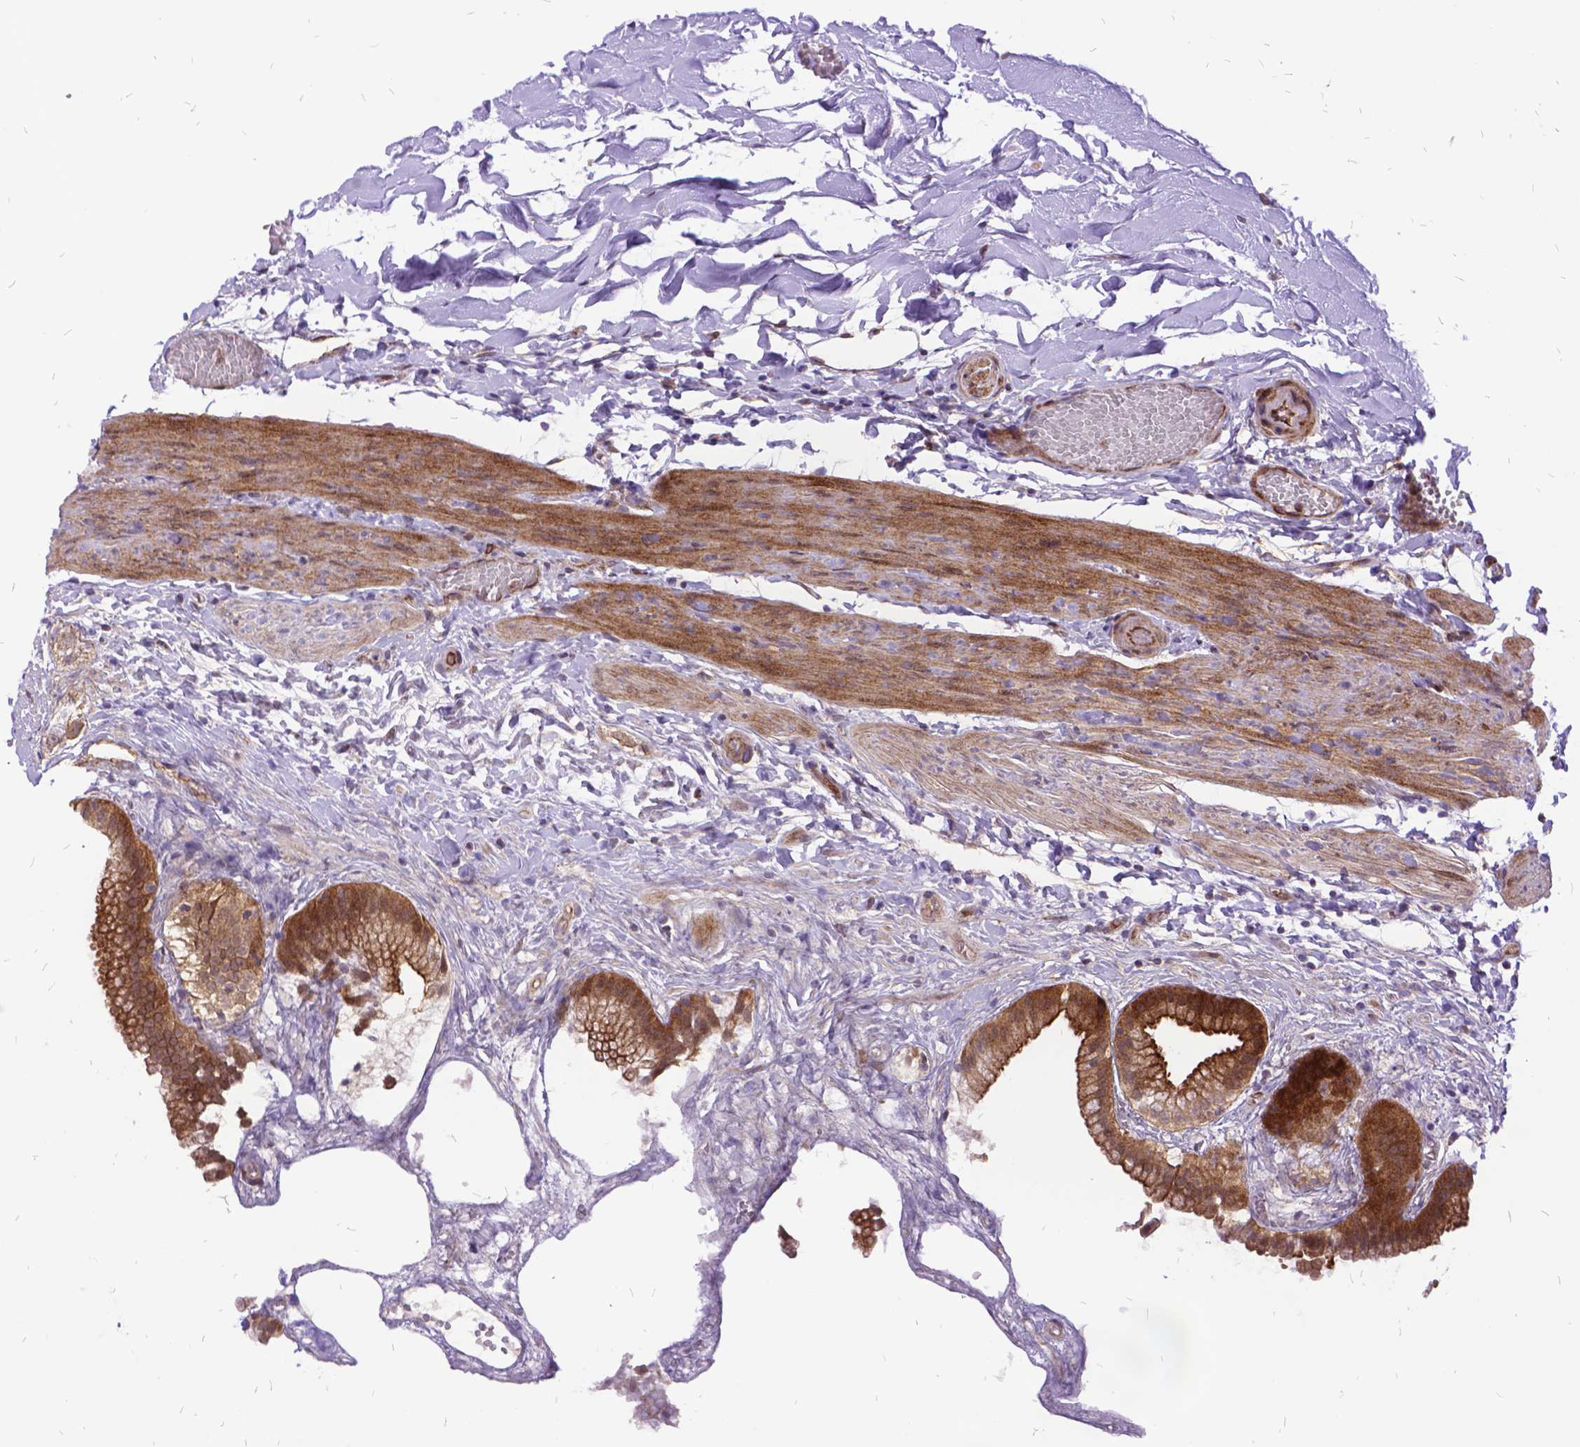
{"staining": {"intensity": "moderate", "quantity": ">75%", "location": "cytoplasmic/membranous"}, "tissue": "gallbladder", "cell_type": "Glandular cells", "image_type": "normal", "snomed": [{"axis": "morphology", "description": "Normal tissue, NOS"}, {"axis": "topography", "description": "Gallbladder"}], "caption": "Immunohistochemical staining of benign gallbladder displays >75% levels of moderate cytoplasmic/membranous protein staining in about >75% of glandular cells. Immunohistochemistry (ihc) stains the protein of interest in brown and the nuclei are stained blue.", "gene": "GRB7", "patient": {"sex": "female", "age": 63}}